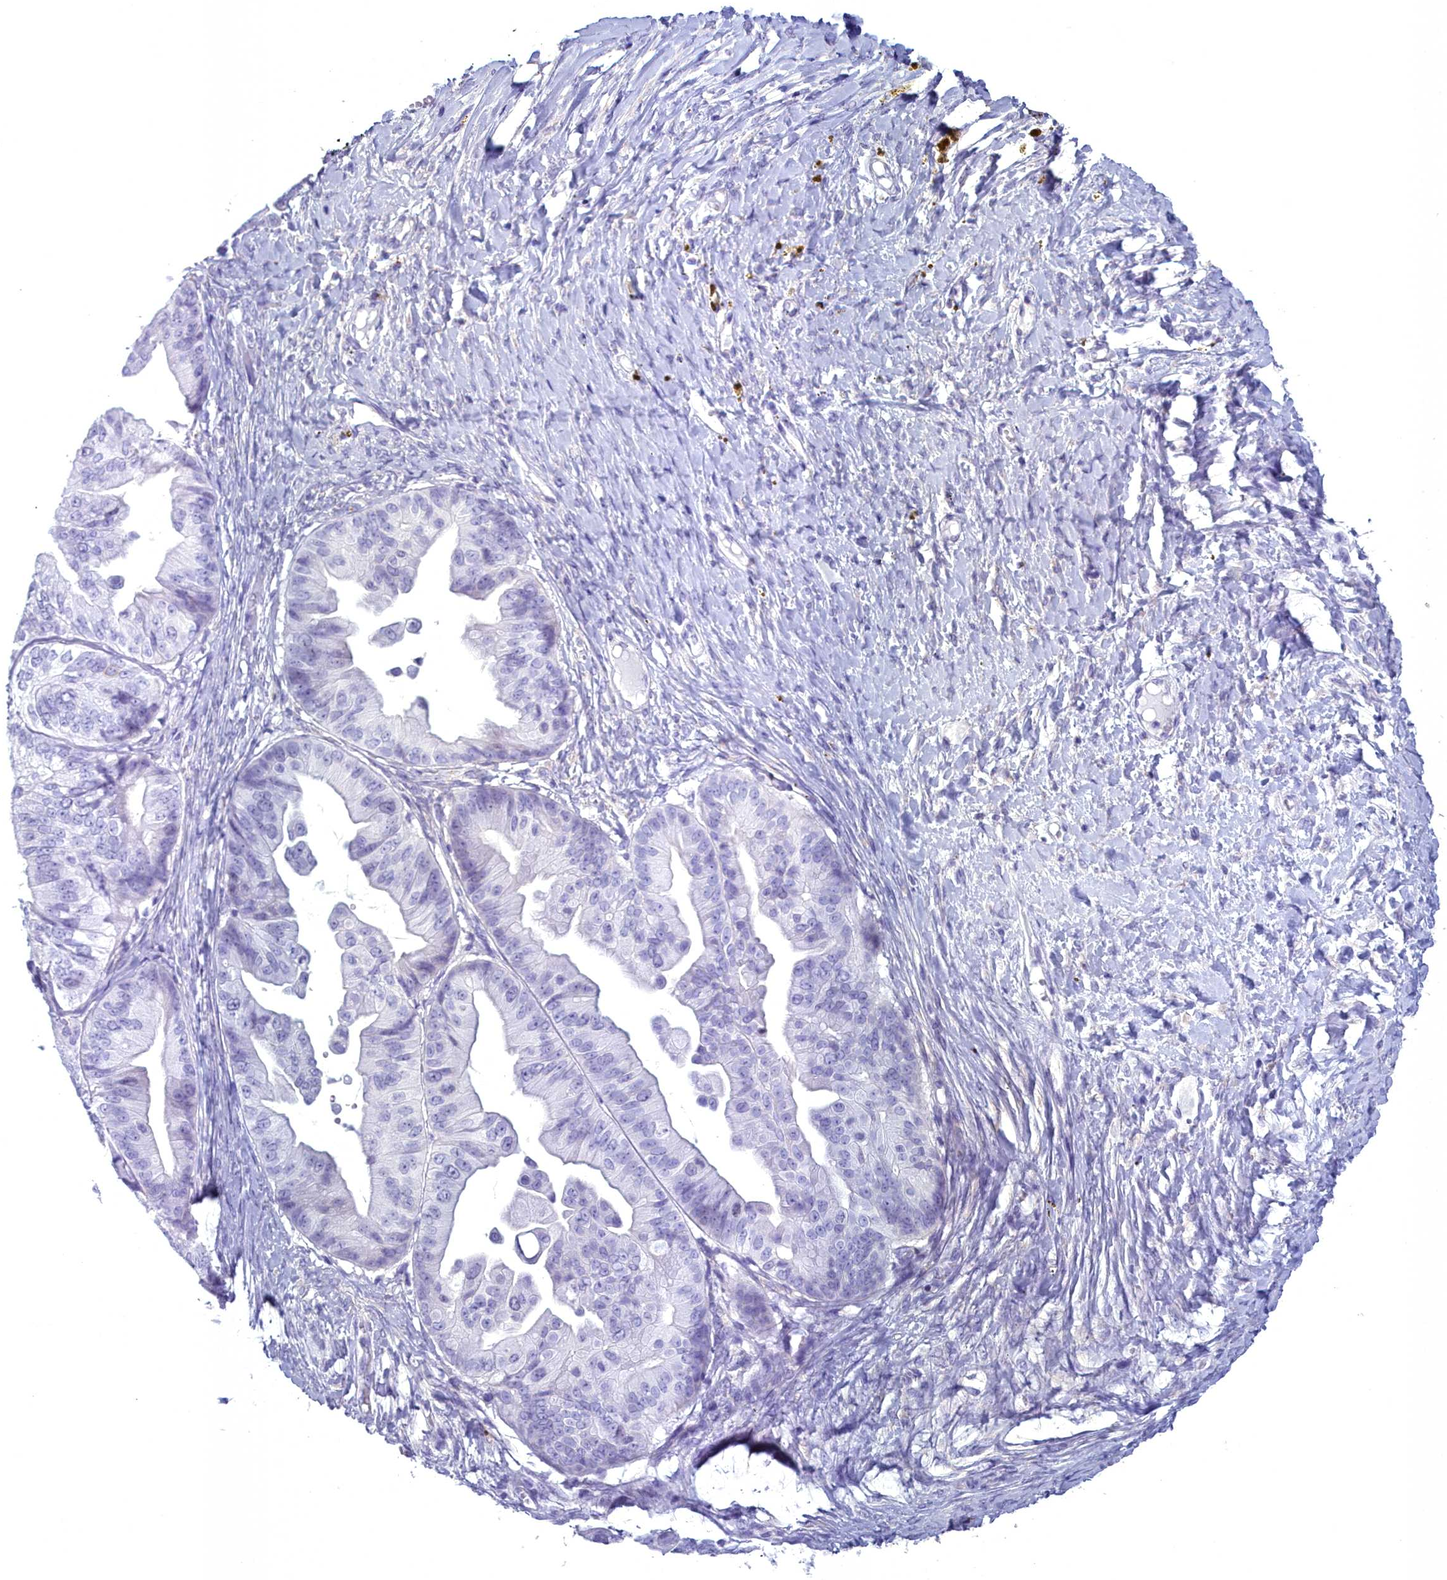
{"staining": {"intensity": "negative", "quantity": "none", "location": "none"}, "tissue": "ovarian cancer", "cell_type": "Tumor cells", "image_type": "cancer", "snomed": [{"axis": "morphology", "description": "Cystadenocarcinoma, mucinous, NOS"}, {"axis": "topography", "description": "Ovary"}], "caption": "Immunohistochemical staining of ovarian mucinous cystadenocarcinoma reveals no significant expression in tumor cells. Nuclei are stained in blue.", "gene": "MAP6", "patient": {"sex": "female", "age": 61}}